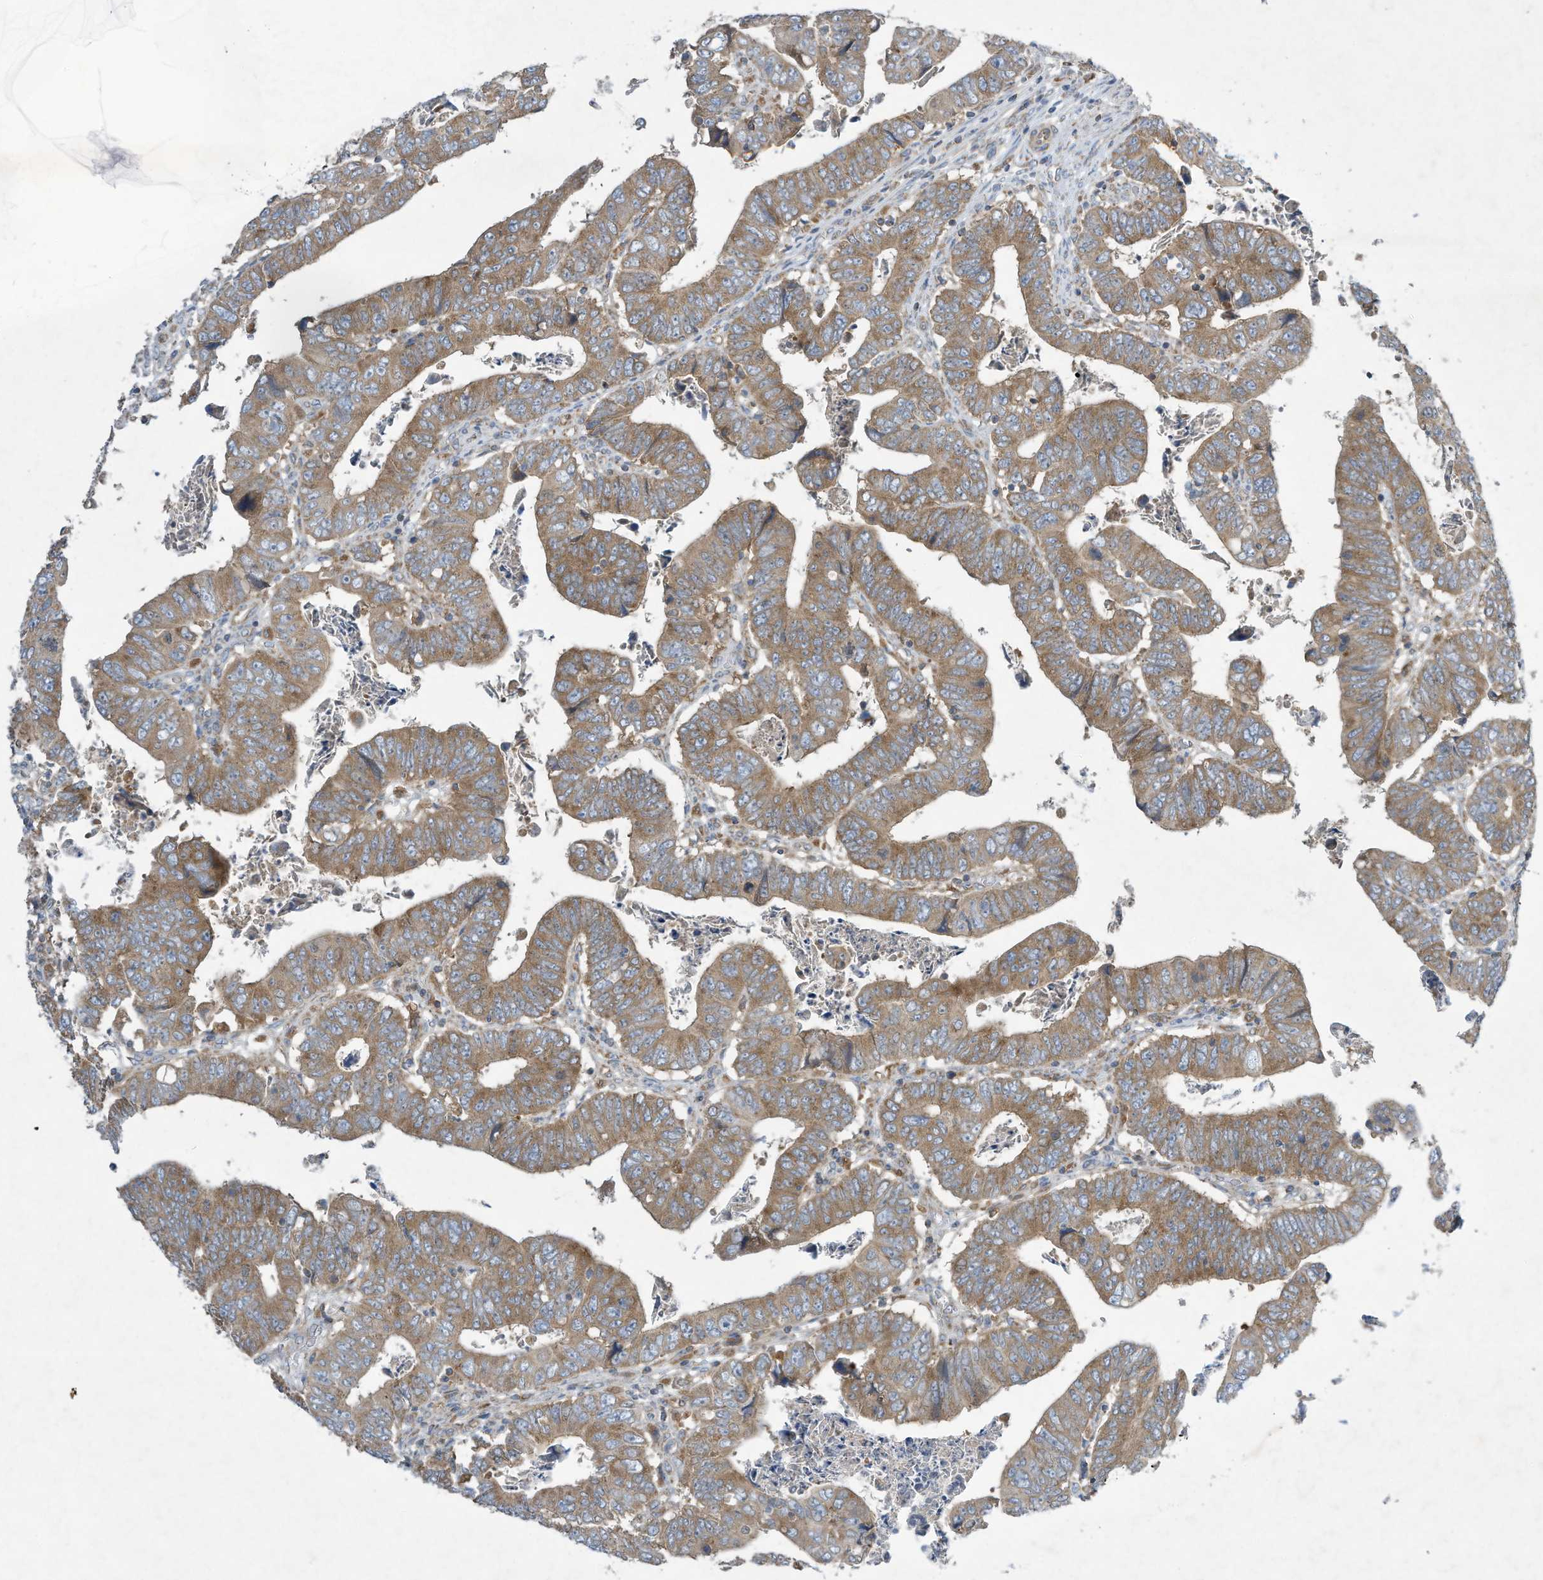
{"staining": {"intensity": "moderate", "quantity": ">75%", "location": "cytoplasmic/membranous"}, "tissue": "colorectal cancer", "cell_type": "Tumor cells", "image_type": "cancer", "snomed": [{"axis": "morphology", "description": "Normal tissue, NOS"}, {"axis": "morphology", "description": "Adenocarcinoma, NOS"}, {"axis": "topography", "description": "Rectum"}], "caption": "A brown stain shows moderate cytoplasmic/membranous staining of a protein in human adenocarcinoma (colorectal) tumor cells. (IHC, brightfield microscopy, high magnification).", "gene": "SYNJ2", "patient": {"sex": "female", "age": 65}}